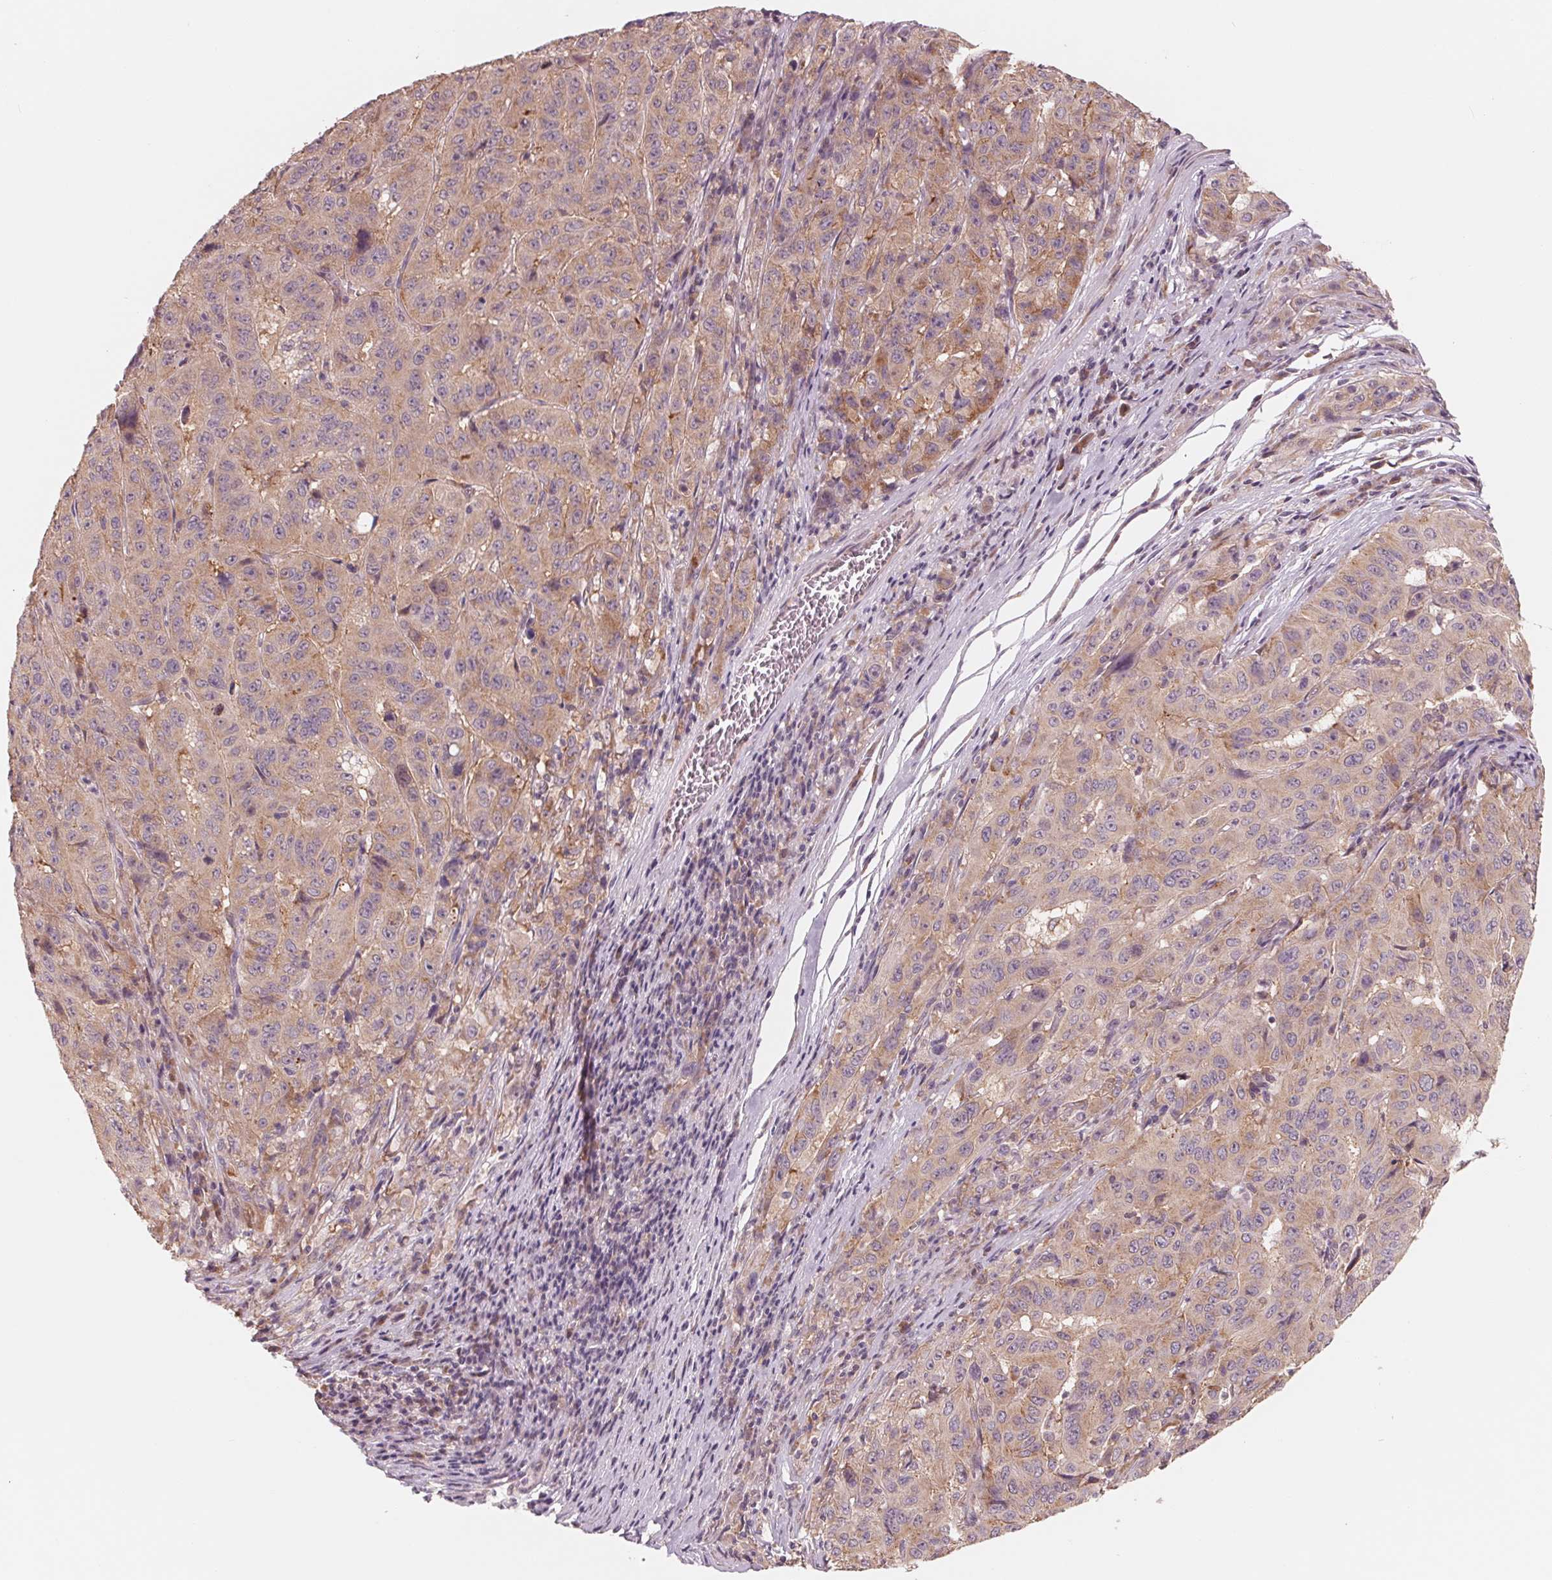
{"staining": {"intensity": "moderate", "quantity": ">75%", "location": "cytoplasmic/membranous"}, "tissue": "pancreatic cancer", "cell_type": "Tumor cells", "image_type": "cancer", "snomed": [{"axis": "morphology", "description": "Adenocarcinoma, NOS"}, {"axis": "topography", "description": "Pancreas"}], "caption": "An image of human pancreatic cancer (adenocarcinoma) stained for a protein reveals moderate cytoplasmic/membranous brown staining in tumor cells. The staining is performed using DAB (3,3'-diaminobenzidine) brown chromogen to label protein expression. The nuclei are counter-stained blue using hematoxylin.", "gene": "GIGYF2", "patient": {"sex": "male", "age": 63}}